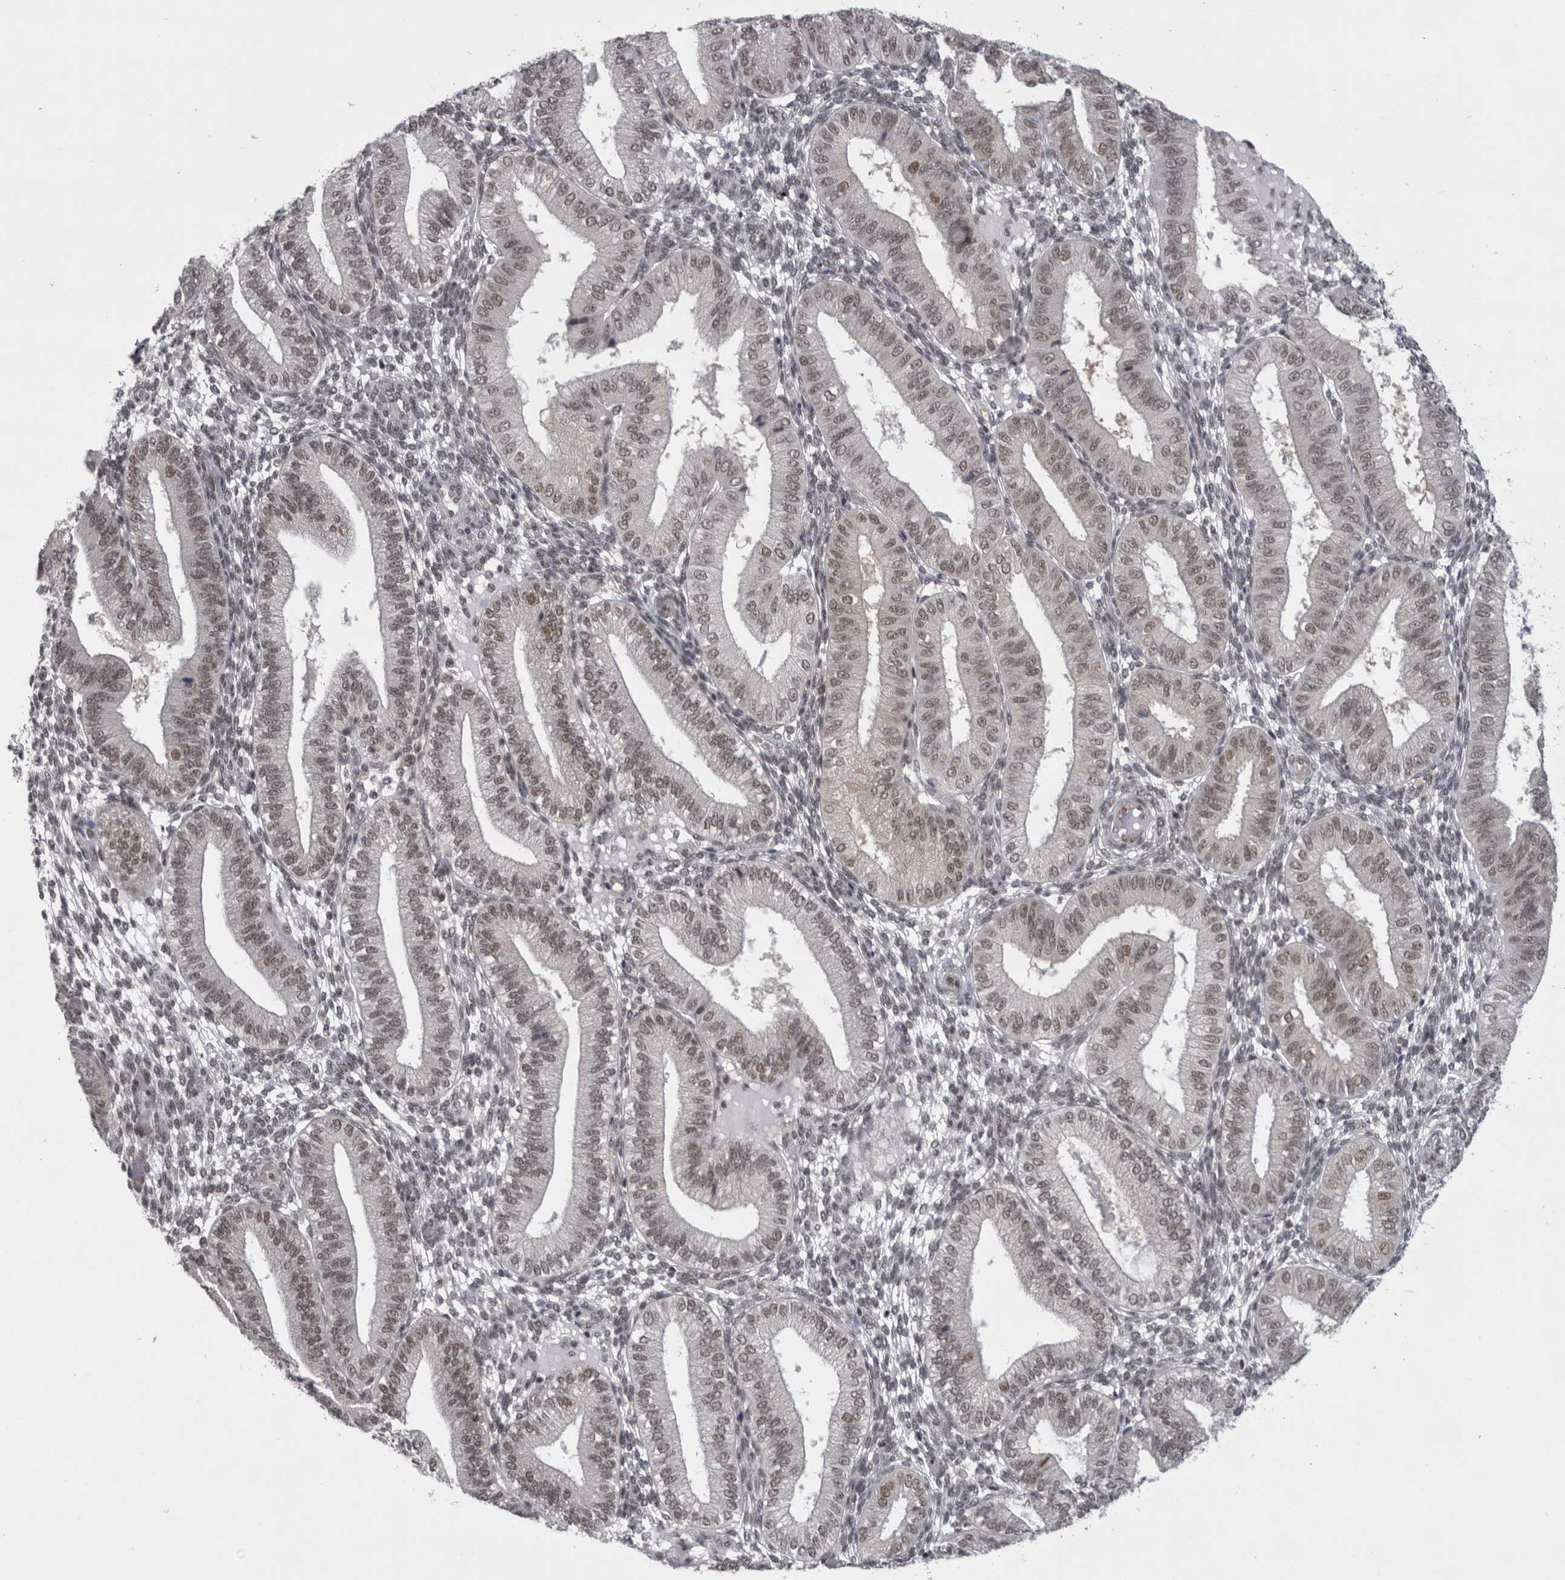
{"staining": {"intensity": "weak", "quantity": "<25%", "location": "nuclear"}, "tissue": "endometrium", "cell_type": "Cells in endometrial stroma", "image_type": "normal", "snomed": [{"axis": "morphology", "description": "Normal tissue, NOS"}, {"axis": "topography", "description": "Endometrium"}], "caption": "Immunohistochemistry (IHC) of unremarkable human endometrium exhibits no expression in cells in endometrial stroma. (DAB immunohistochemistry (IHC) visualized using brightfield microscopy, high magnification).", "gene": "PSMB2", "patient": {"sex": "female", "age": 39}}